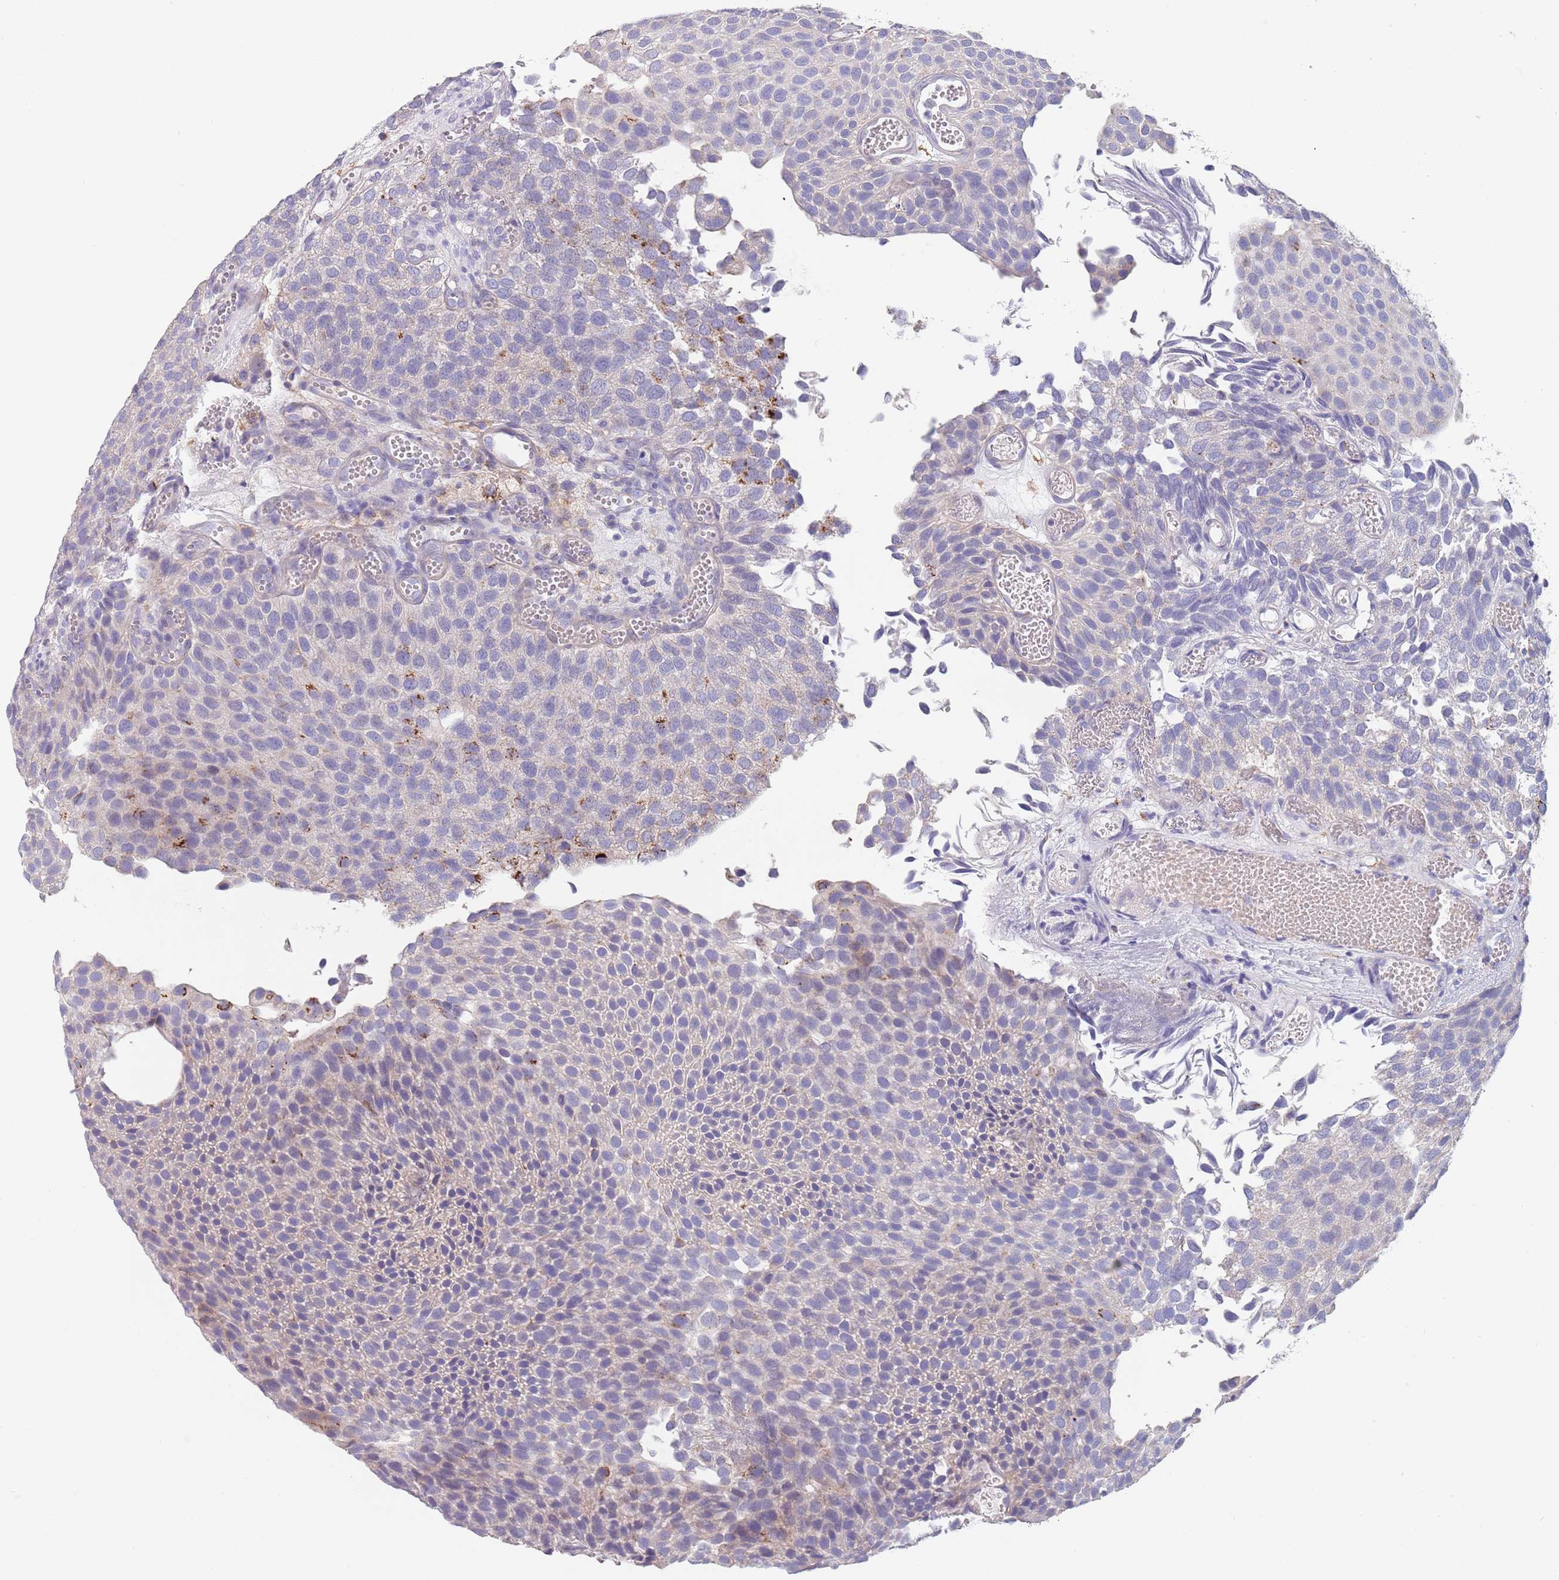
{"staining": {"intensity": "moderate", "quantity": "<25%", "location": "cytoplasmic/membranous"}, "tissue": "urothelial cancer", "cell_type": "Tumor cells", "image_type": "cancer", "snomed": [{"axis": "morphology", "description": "Urothelial carcinoma, Low grade"}, {"axis": "topography", "description": "Urinary bladder"}], "caption": "A photomicrograph showing moderate cytoplasmic/membranous staining in approximately <25% of tumor cells in urothelial carcinoma (low-grade), as visualized by brown immunohistochemical staining.", "gene": "MAN1C1", "patient": {"sex": "male", "age": 89}}